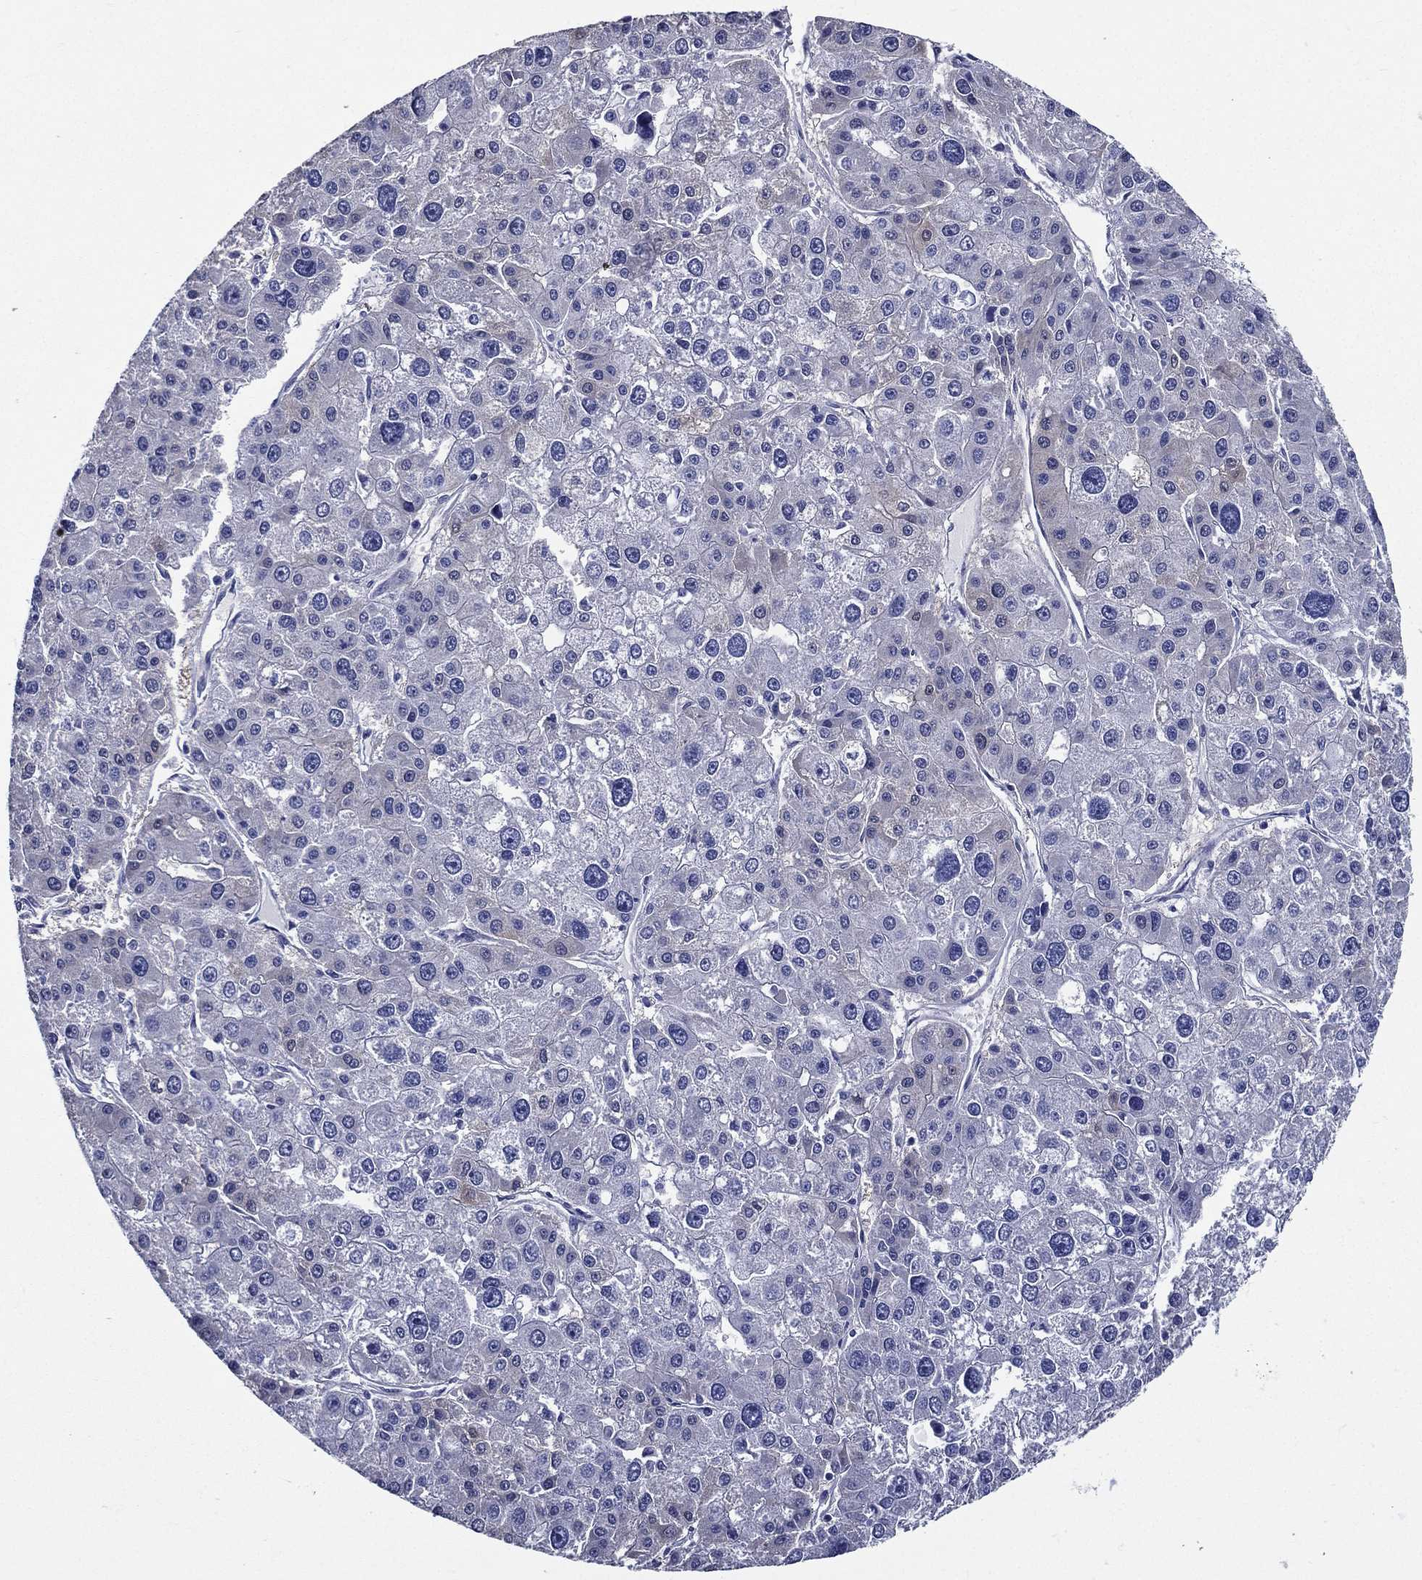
{"staining": {"intensity": "weak", "quantity": "<25%", "location": "cytoplasmic/membranous"}, "tissue": "liver cancer", "cell_type": "Tumor cells", "image_type": "cancer", "snomed": [{"axis": "morphology", "description": "Carcinoma, Hepatocellular, NOS"}, {"axis": "topography", "description": "Liver"}], "caption": "Tumor cells show no significant positivity in liver hepatocellular carcinoma. (DAB (3,3'-diaminobenzidine) immunohistochemistry (IHC), high magnification).", "gene": "DPYS", "patient": {"sex": "male", "age": 73}}